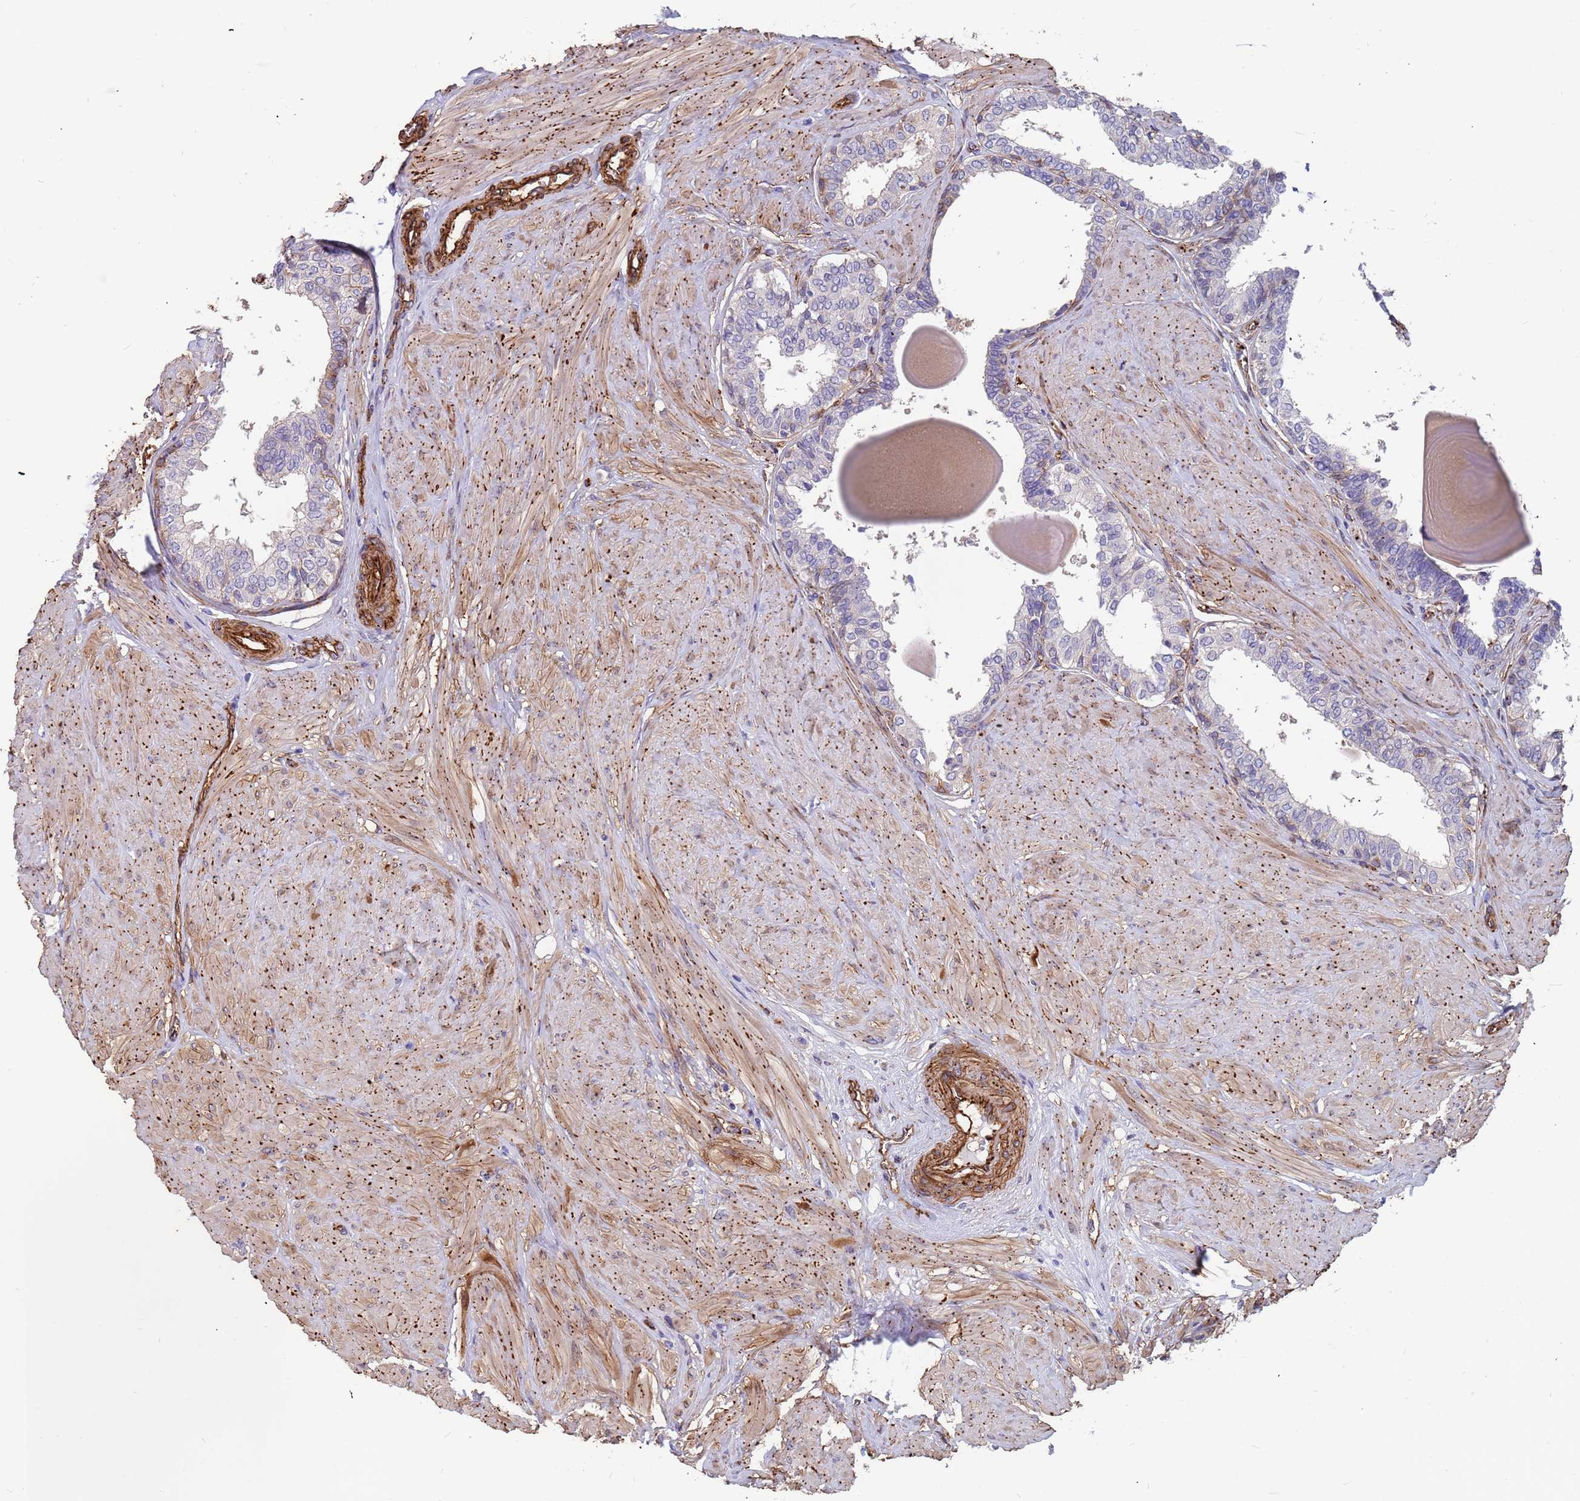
{"staining": {"intensity": "negative", "quantity": "none", "location": "none"}, "tissue": "prostate", "cell_type": "Glandular cells", "image_type": "normal", "snomed": [{"axis": "morphology", "description": "Normal tissue, NOS"}, {"axis": "topography", "description": "Prostate"}], "caption": "Glandular cells are negative for brown protein staining in unremarkable prostate. (DAB (3,3'-diaminobenzidine) IHC visualized using brightfield microscopy, high magnification).", "gene": "EHD2", "patient": {"sex": "male", "age": 48}}